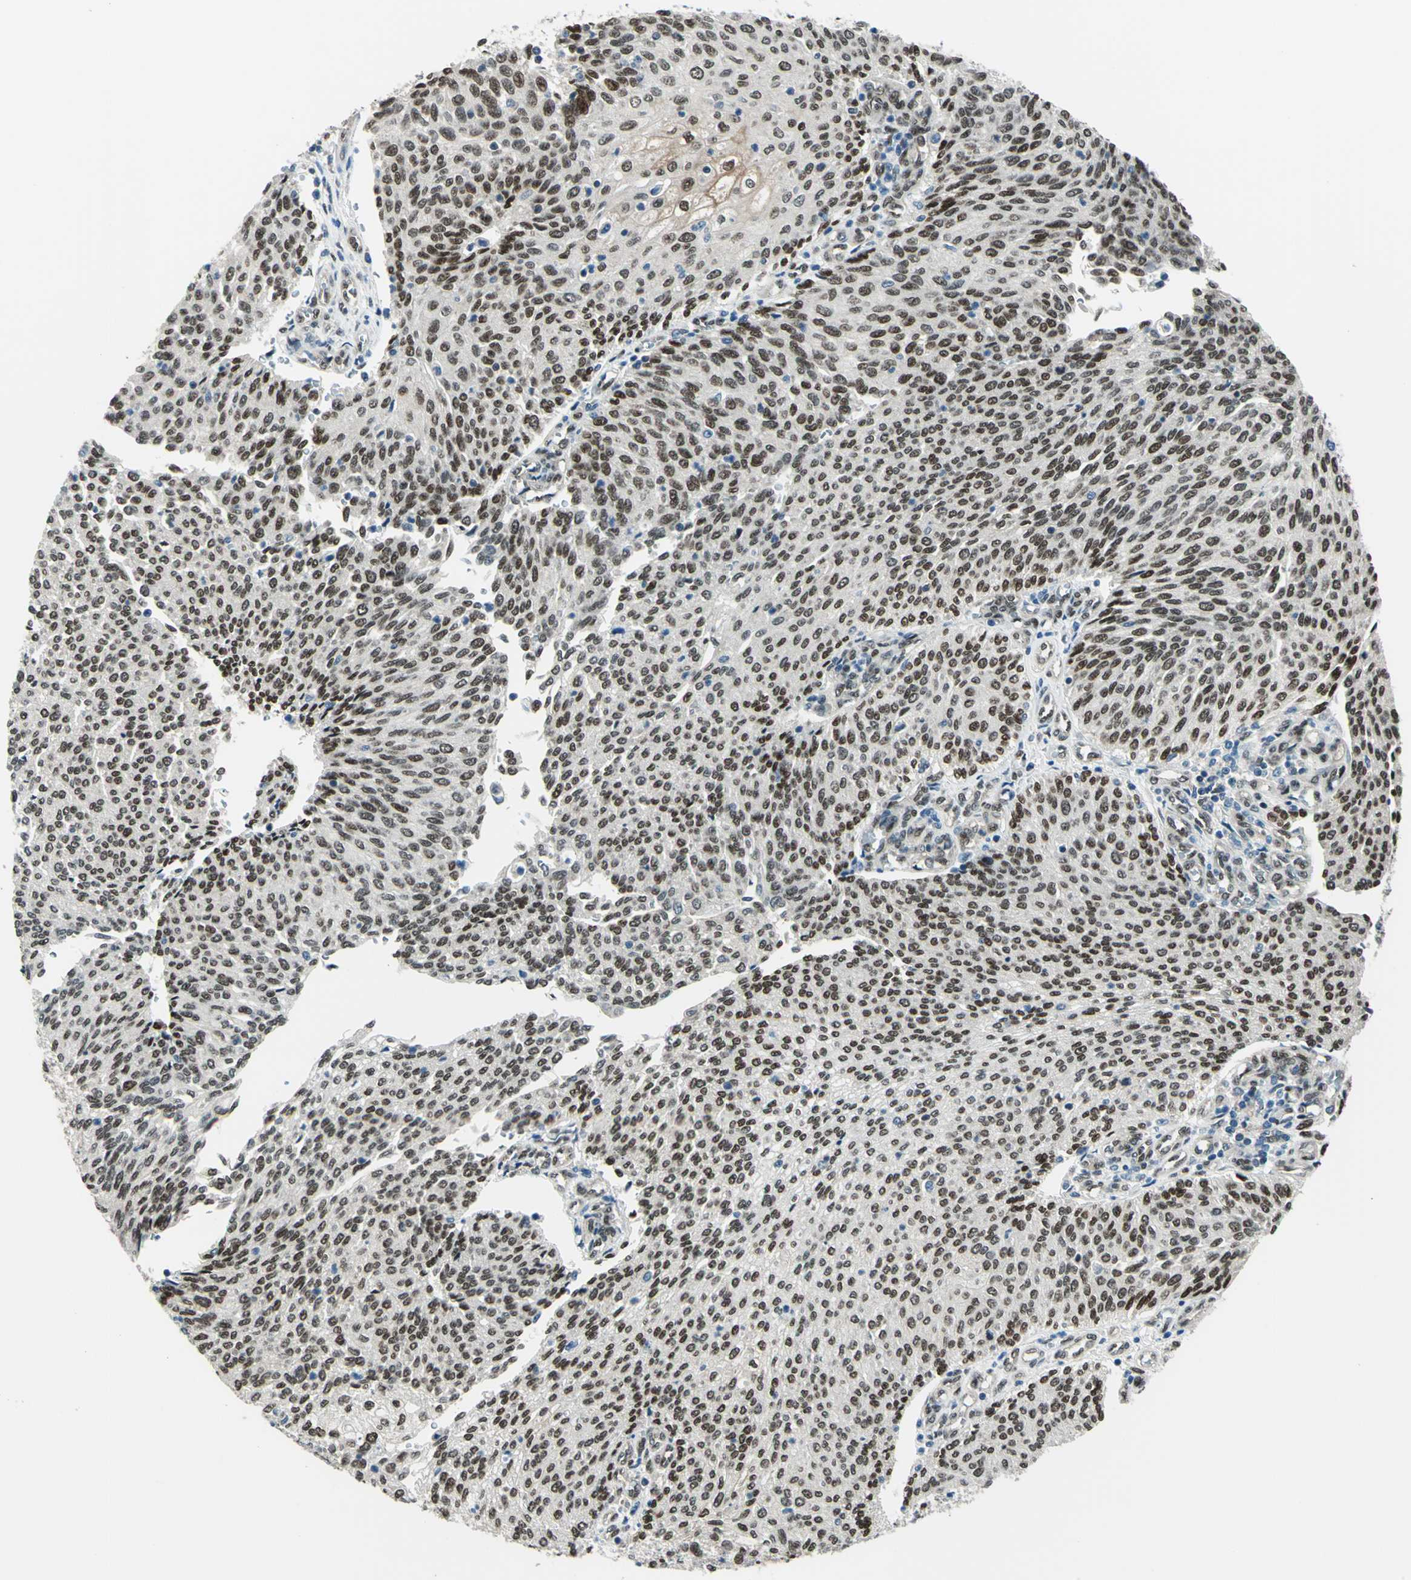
{"staining": {"intensity": "strong", "quantity": ">75%", "location": "nuclear"}, "tissue": "urothelial cancer", "cell_type": "Tumor cells", "image_type": "cancer", "snomed": [{"axis": "morphology", "description": "Urothelial carcinoma, Low grade"}, {"axis": "topography", "description": "Urinary bladder"}], "caption": "The immunohistochemical stain labels strong nuclear staining in tumor cells of urothelial cancer tissue. (DAB (3,3'-diaminobenzidine) IHC with brightfield microscopy, high magnification).", "gene": "NFIA", "patient": {"sex": "female", "age": 79}}